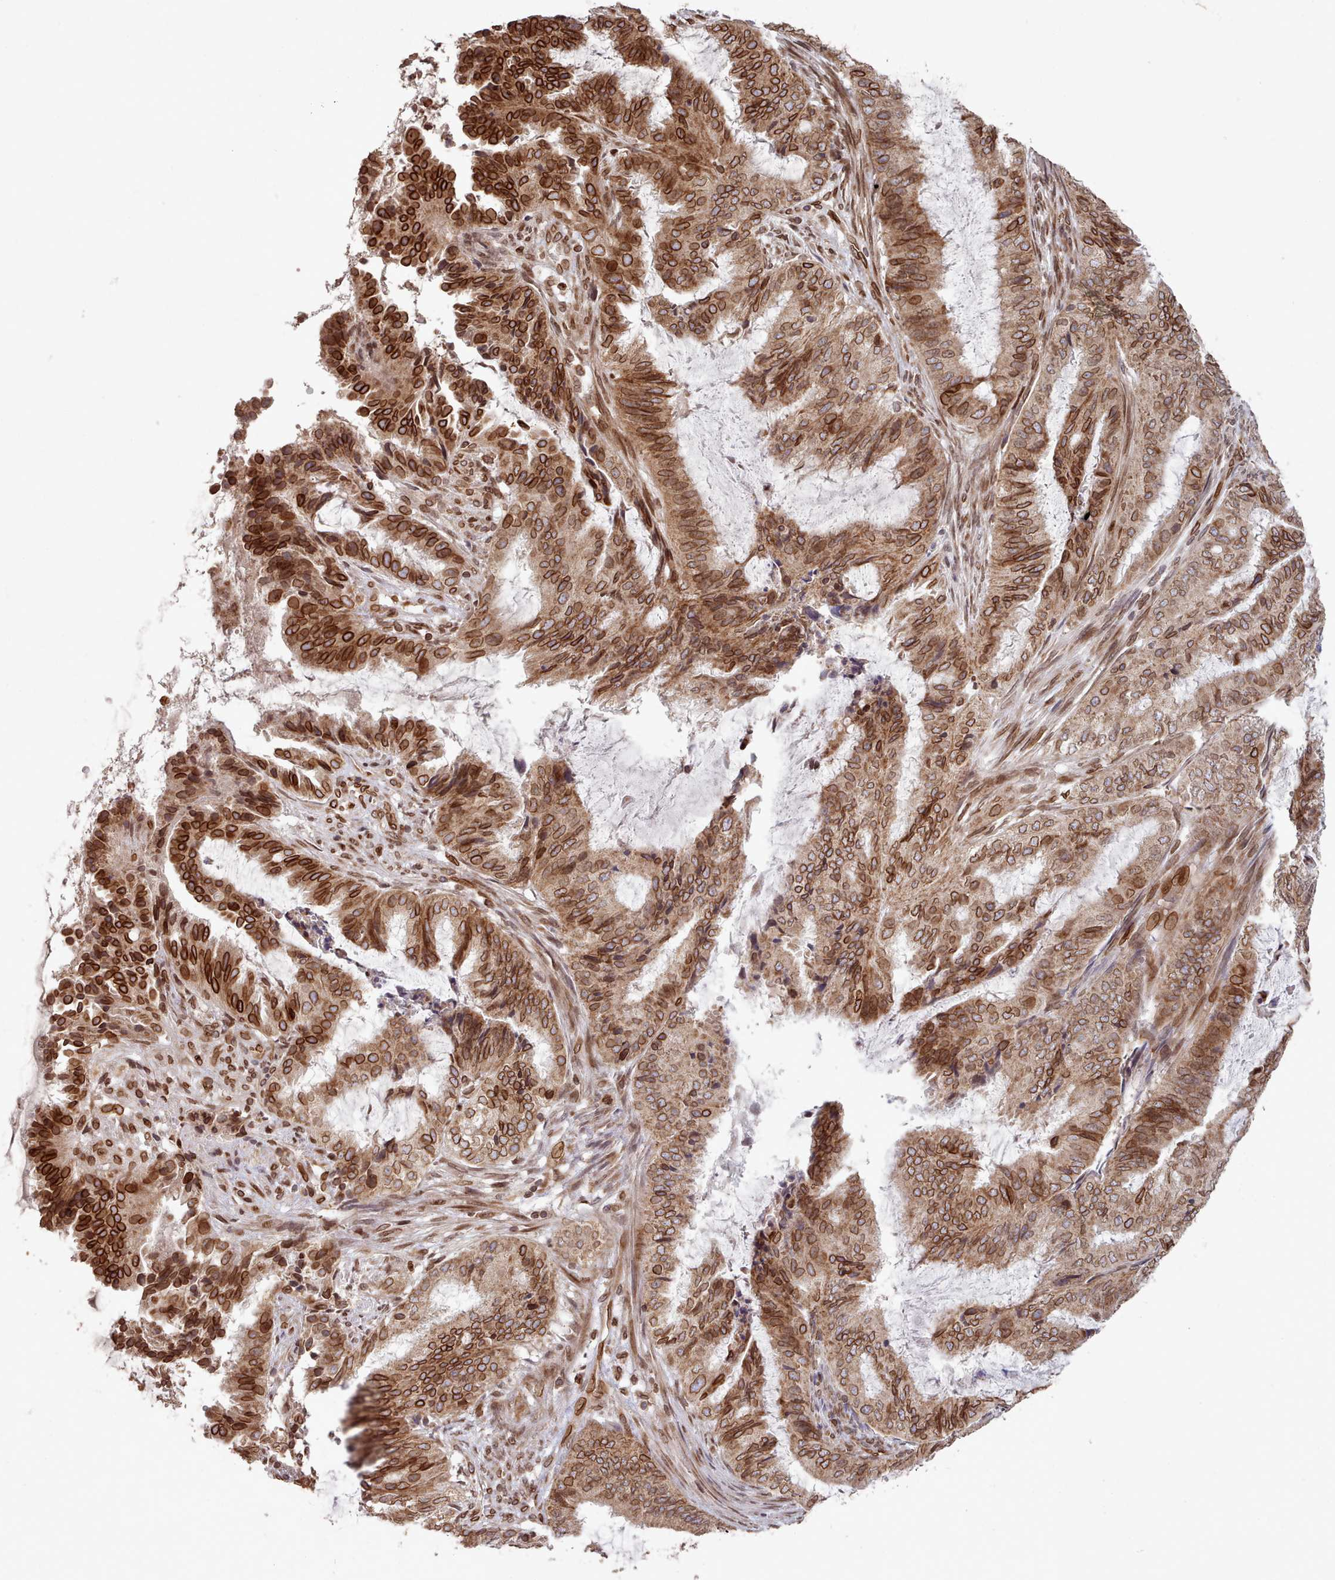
{"staining": {"intensity": "strong", "quantity": "25%-75%", "location": "cytoplasmic/membranous,nuclear"}, "tissue": "endometrial cancer", "cell_type": "Tumor cells", "image_type": "cancer", "snomed": [{"axis": "morphology", "description": "Adenocarcinoma, NOS"}, {"axis": "topography", "description": "Endometrium"}], "caption": "The micrograph displays a brown stain indicating the presence of a protein in the cytoplasmic/membranous and nuclear of tumor cells in endometrial cancer. (brown staining indicates protein expression, while blue staining denotes nuclei).", "gene": "TOR1AIP1", "patient": {"sex": "female", "age": 51}}